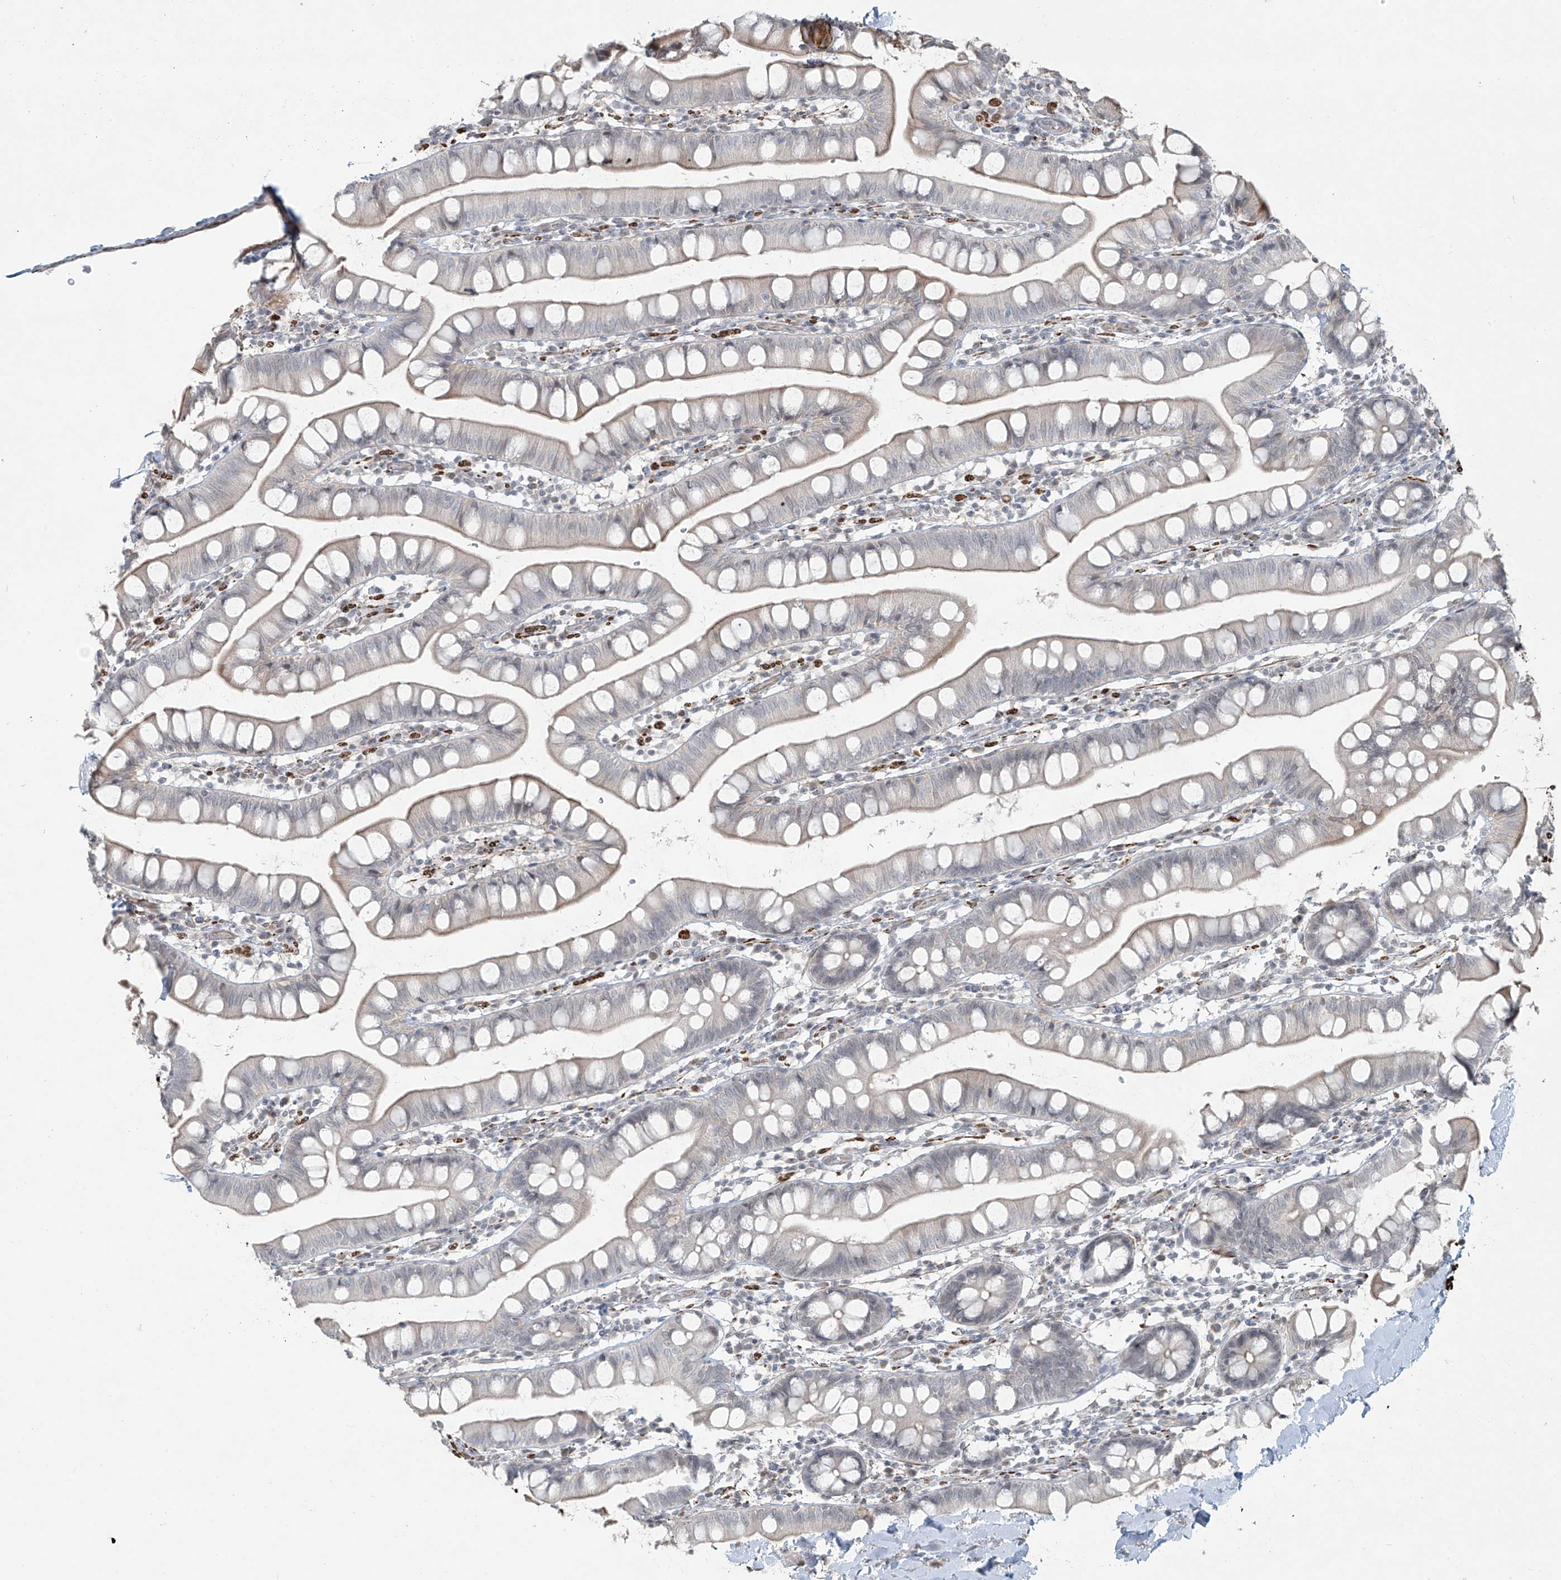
{"staining": {"intensity": "weak", "quantity": "<25%", "location": "cytoplasmic/membranous"}, "tissue": "small intestine", "cell_type": "Glandular cells", "image_type": "normal", "snomed": [{"axis": "morphology", "description": "Normal tissue, NOS"}, {"axis": "topography", "description": "Small intestine"}], "caption": "This is an immunohistochemistry (IHC) image of unremarkable human small intestine. There is no expression in glandular cells.", "gene": "RASGEF1A", "patient": {"sex": "female", "age": 84}}